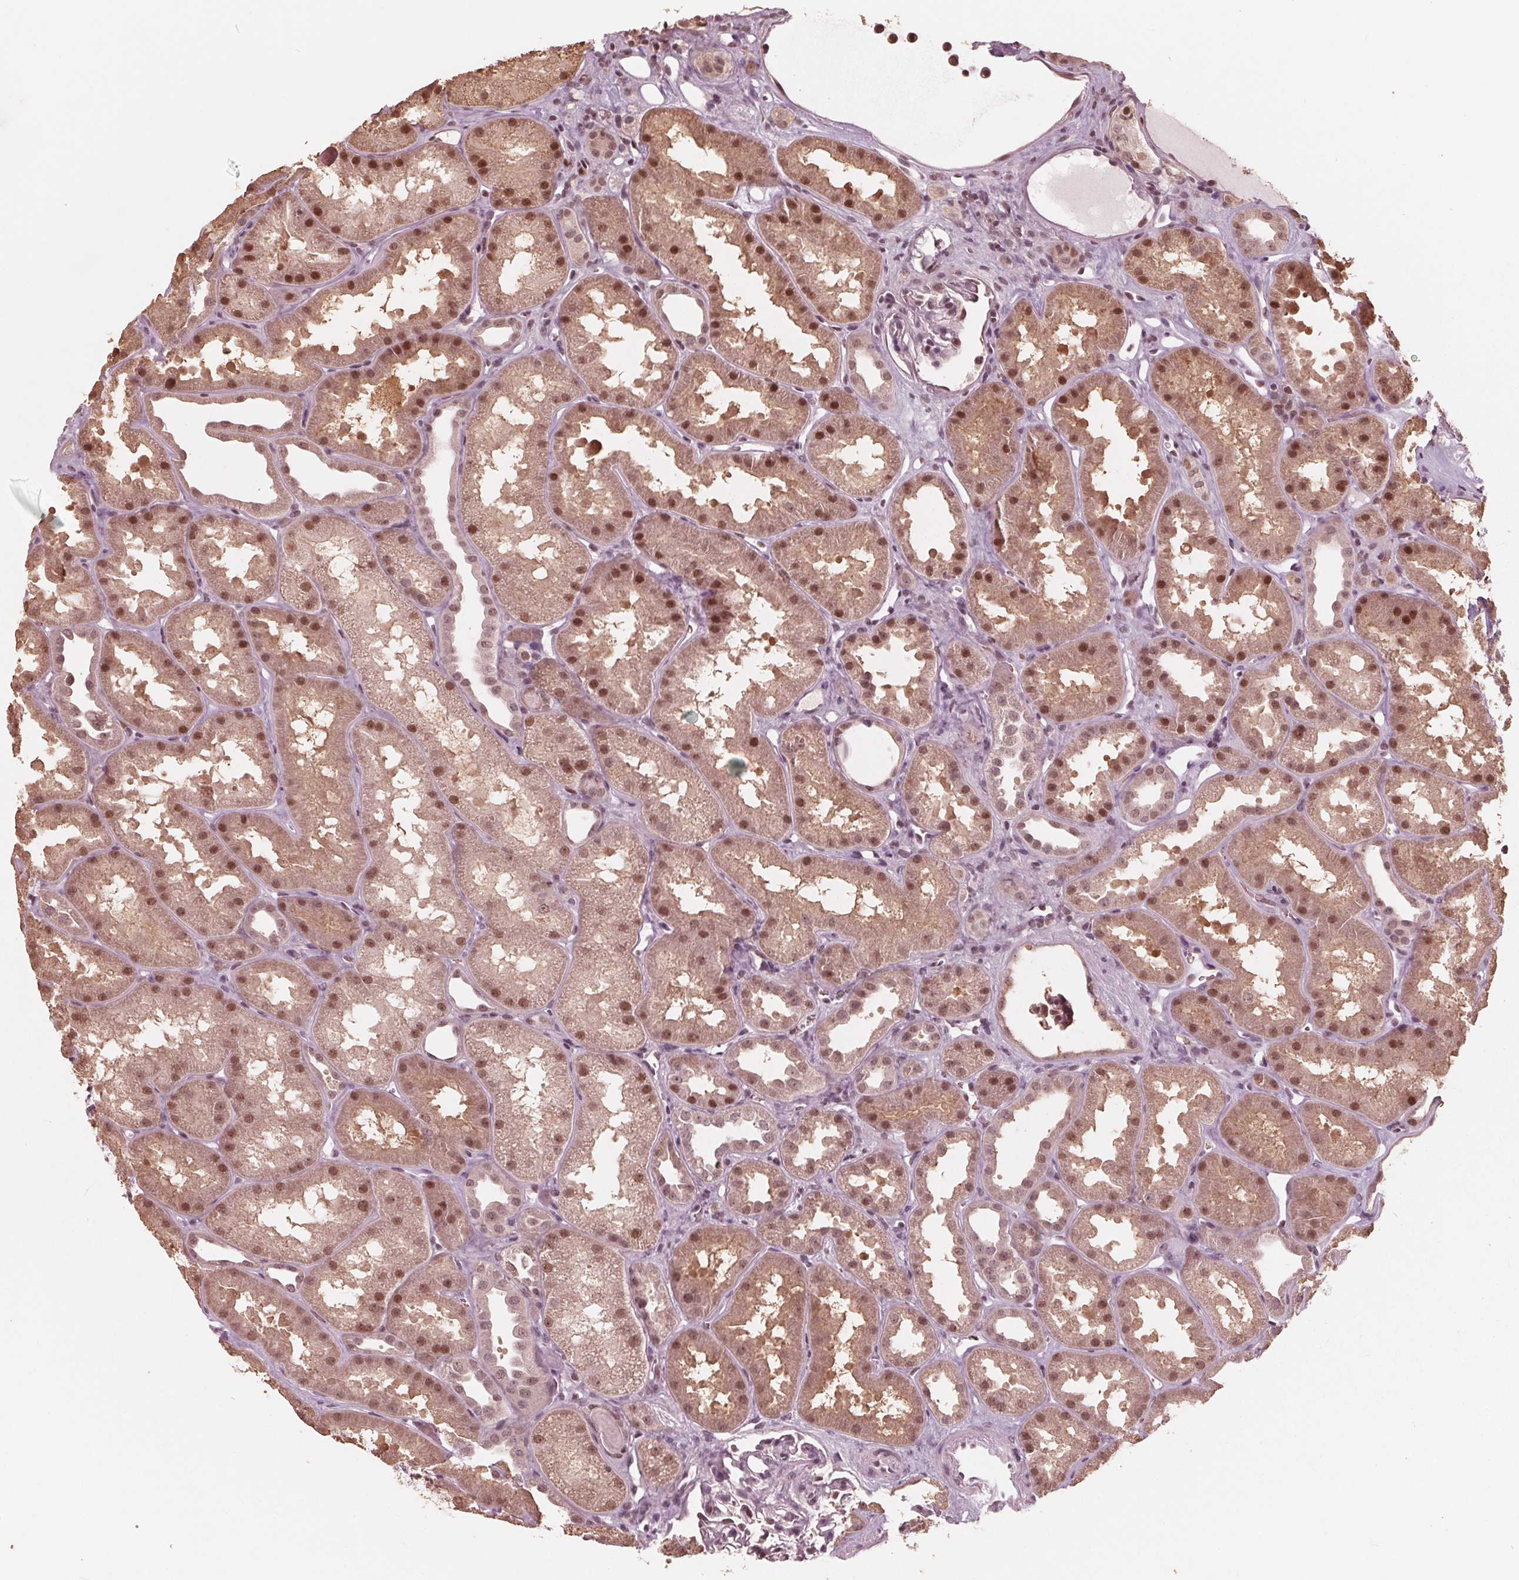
{"staining": {"intensity": "weak", "quantity": "<25%", "location": "nuclear"}, "tissue": "kidney", "cell_type": "Cells in glomeruli", "image_type": "normal", "snomed": [{"axis": "morphology", "description": "Normal tissue, NOS"}, {"axis": "topography", "description": "Kidney"}], "caption": "Human kidney stained for a protein using IHC exhibits no expression in cells in glomeruli.", "gene": "HIRIP3", "patient": {"sex": "male", "age": 61}}